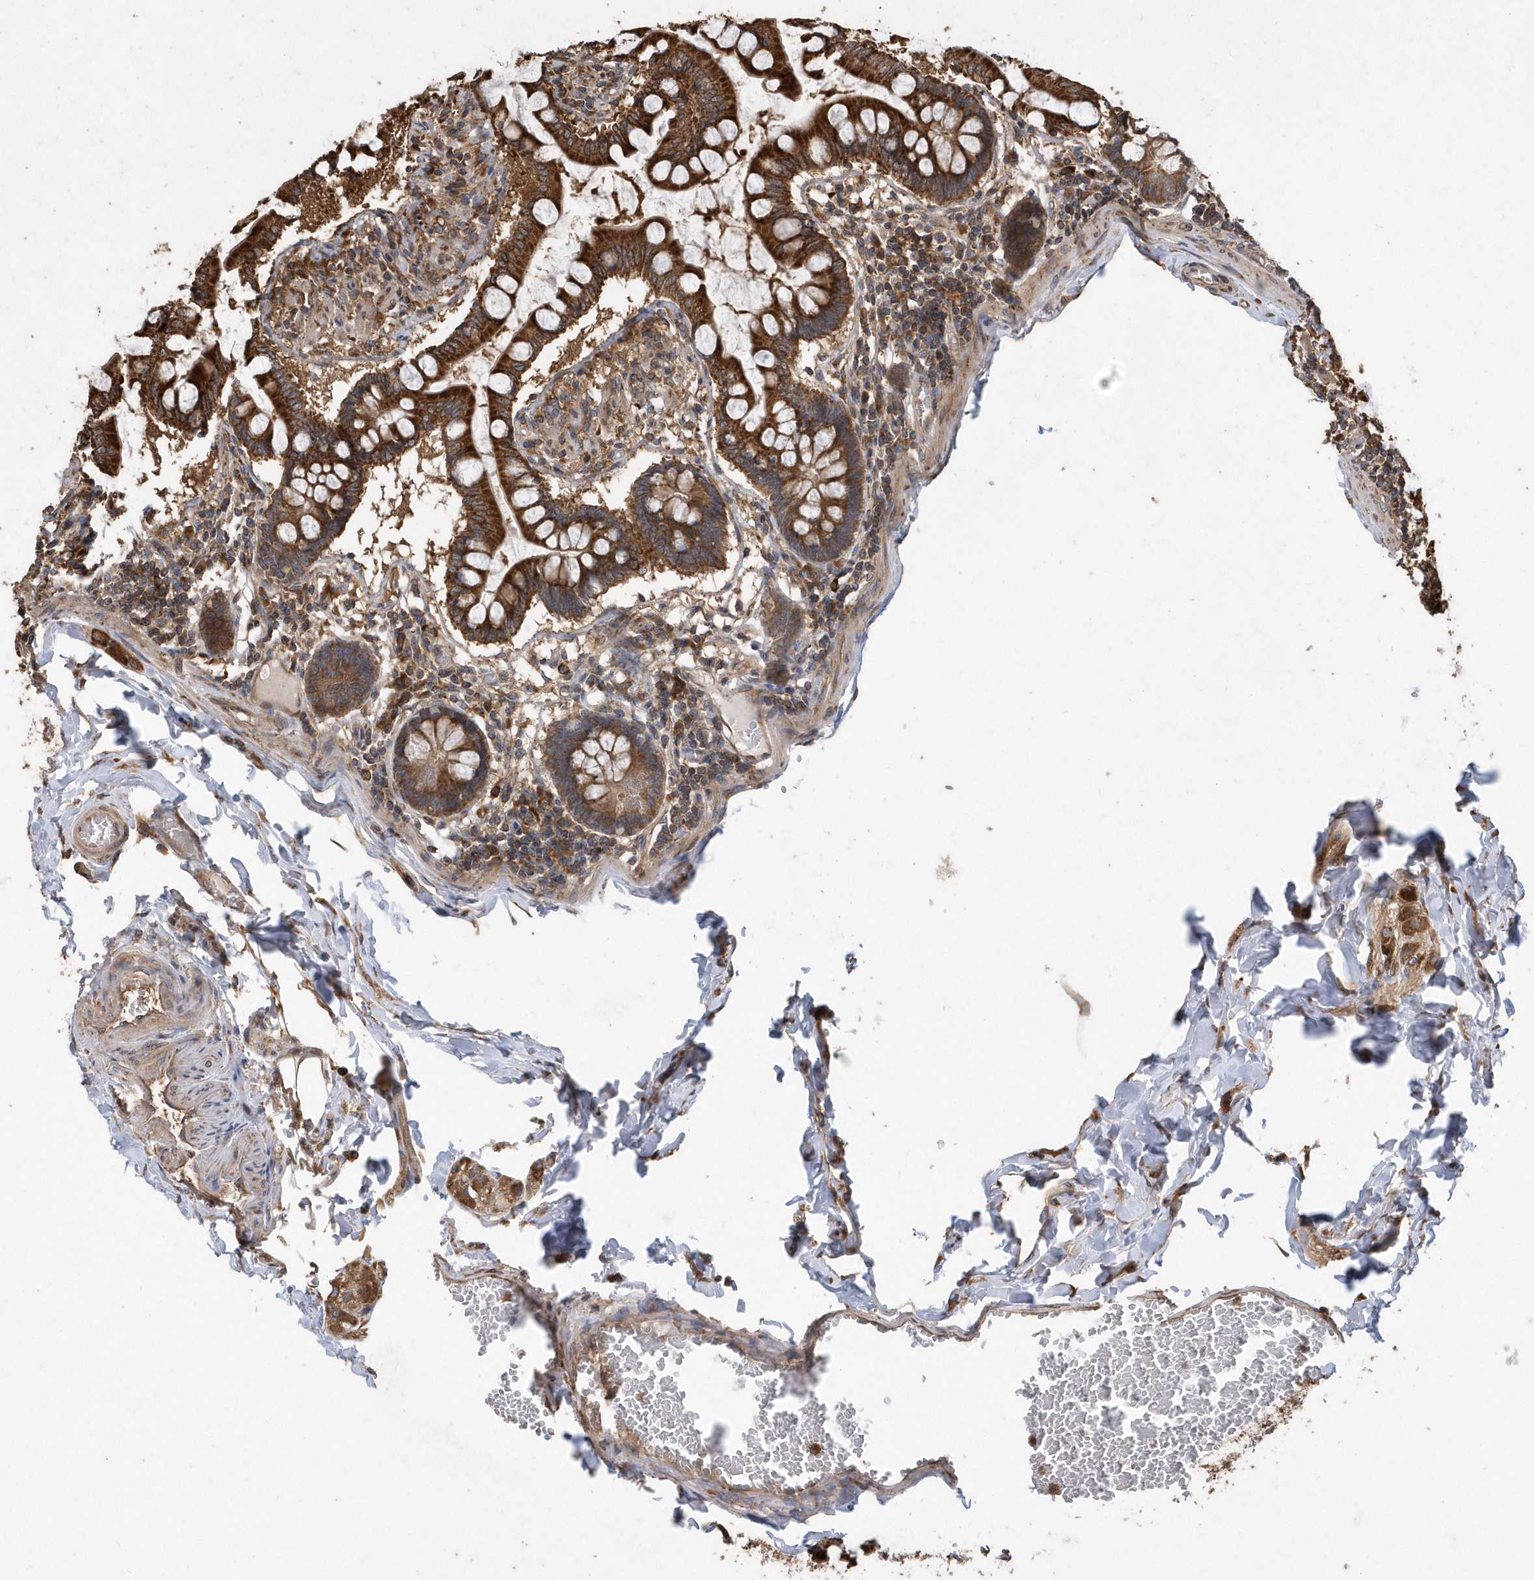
{"staining": {"intensity": "strong", "quantity": ">75%", "location": "cytoplasmic/membranous"}, "tissue": "small intestine", "cell_type": "Glandular cells", "image_type": "normal", "snomed": [{"axis": "morphology", "description": "Normal tissue, NOS"}, {"axis": "topography", "description": "Small intestine"}], "caption": "Immunohistochemical staining of normal human small intestine exhibits >75% levels of strong cytoplasmic/membranous protein staining in about >75% of glandular cells.", "gene": "WASHC5", "patient": {"sex": "male", "age": 41}}